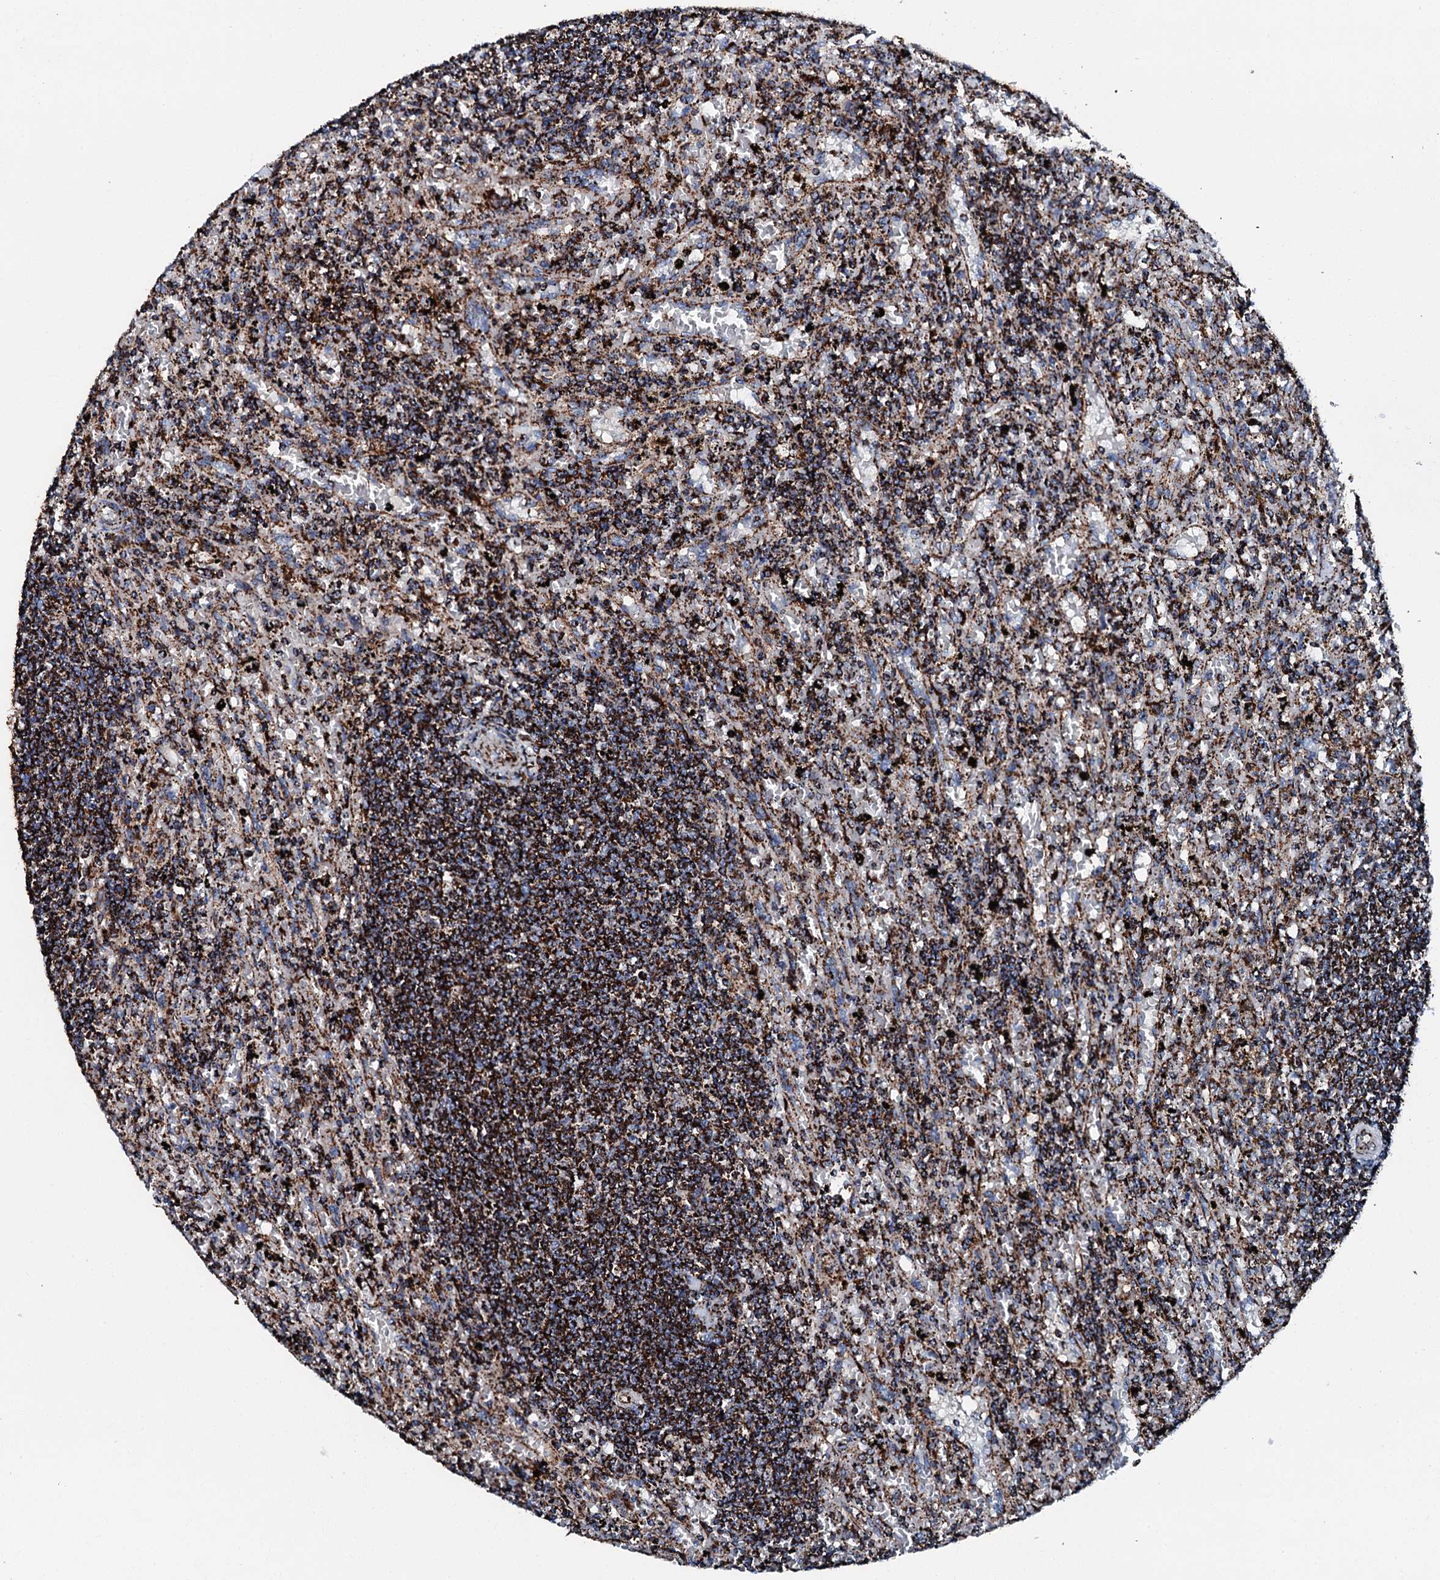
{"staining": {"intensity": "strong", "quantity": ">75%", "location": "cytoplasmic/membranous"}, "tissue": "lymphoma", "cell_type": "Tumor cells", "image_type": "cancer", "snomed": [{"axis": "morphology", "description": "Malignant lymphoma, non-Hodgkin's type, Low grade"}, {"axis": "topography", "description": "Spleen"}], "caption": "Strong cytoplasmic/membranous staining for a protein is appreciated in approximately >75% of tumor cells of lymphoma using immunohistochemistry (IHC).", "gene": "HADH", "patient": {"sex": "male", "age": 76}}